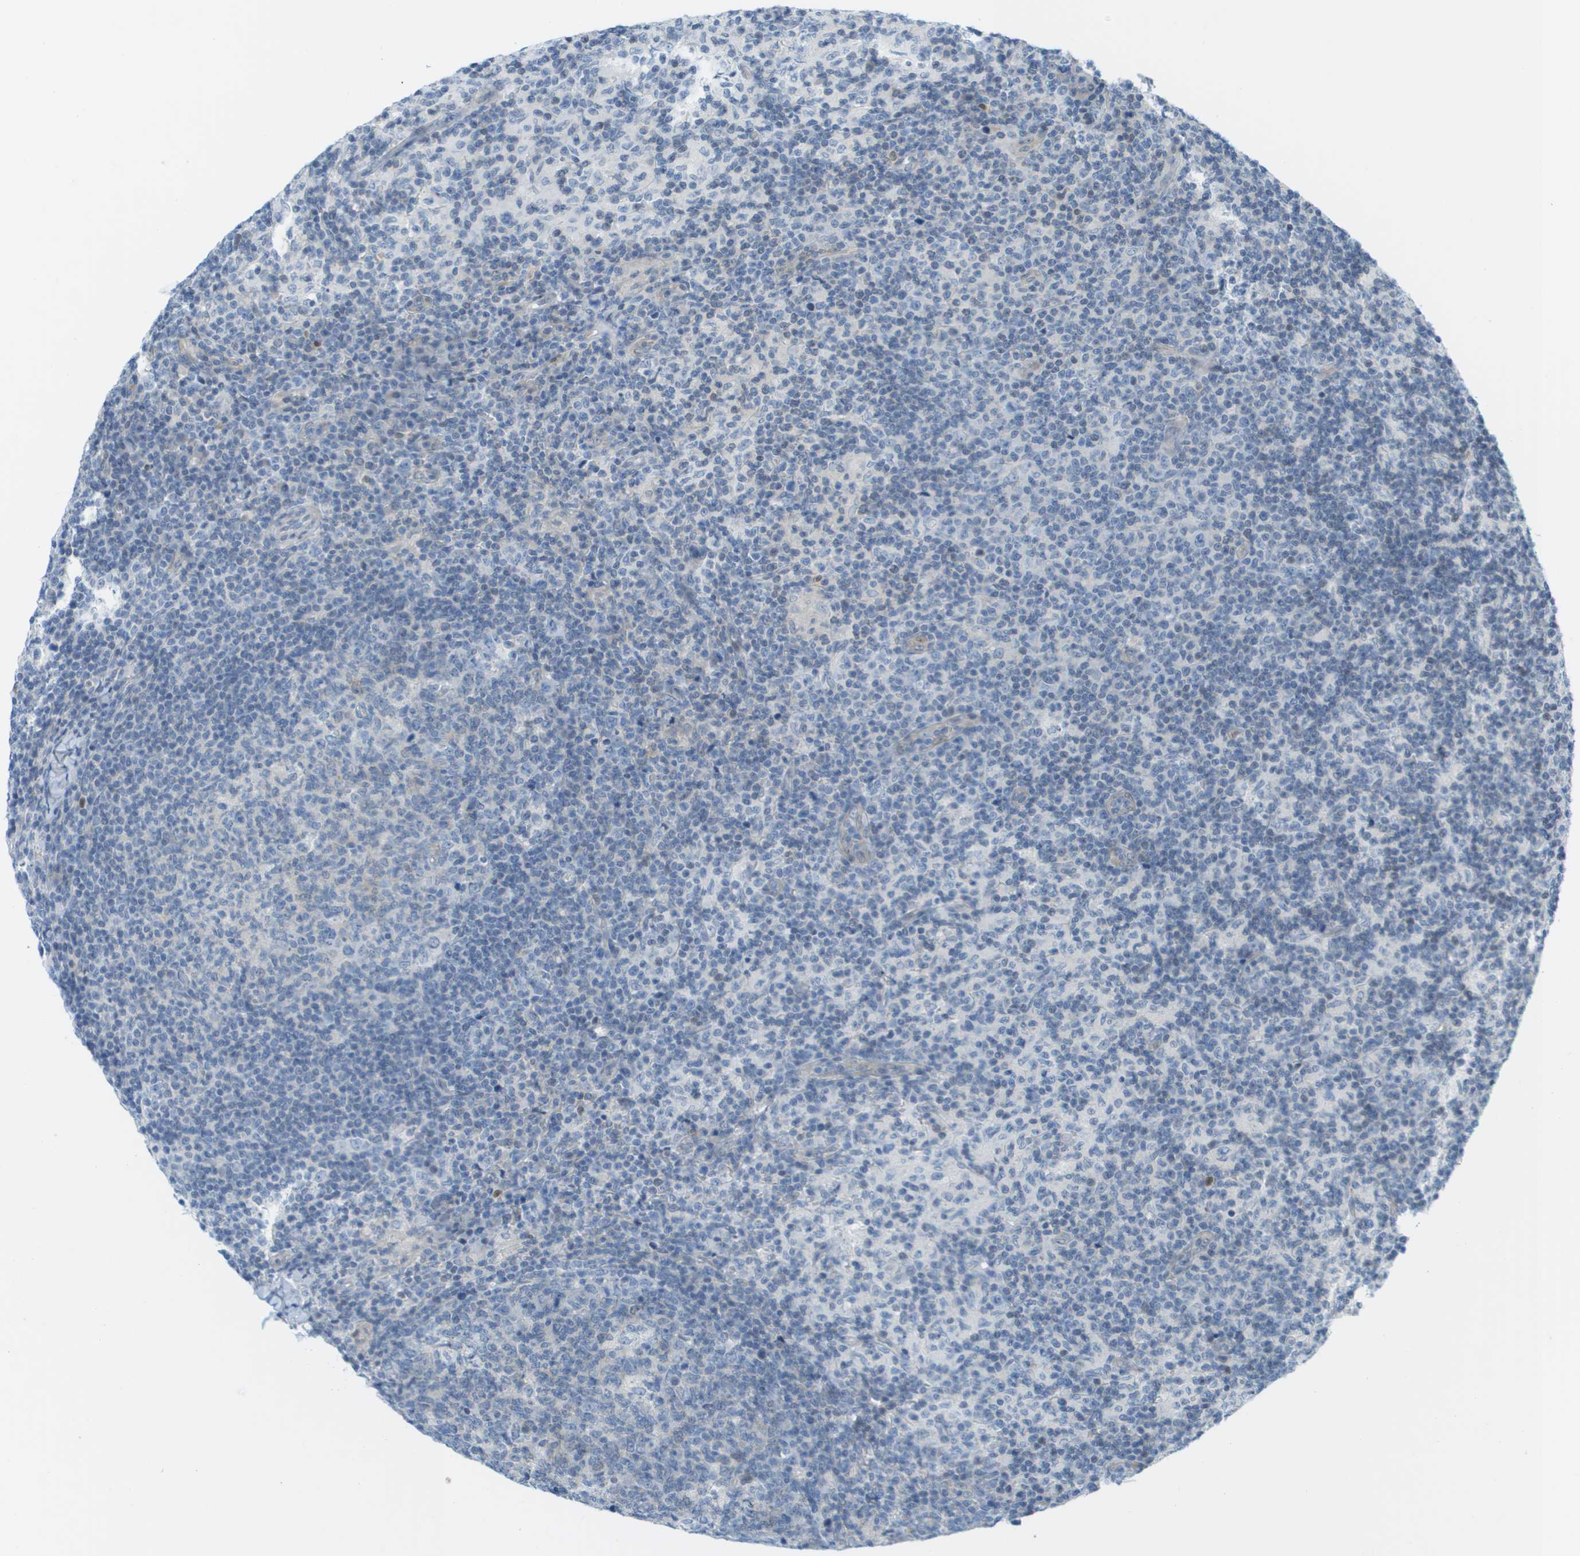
{"staining": {"intensity": "negative", "quantity": "none", "location": "none"}, "tissue": "lymph node", "cell_type": "Germinal center cells", "image_type": "normal", "snomed": [{"axis": "morphology", "description": "Normal tissue, NOS"}, {"axis": "morphology", "description": "Inflammation, NOS"}, {"axis": "topography", "description": "Lymph node"}], "caption": "Immunohistochemistry histopathology image of benign human lymph node stained for a protein (brown), which reveals no positivity in germinal center cells.", "gene": "CUL9", "patient": {"sex": "male", "age": 55}}